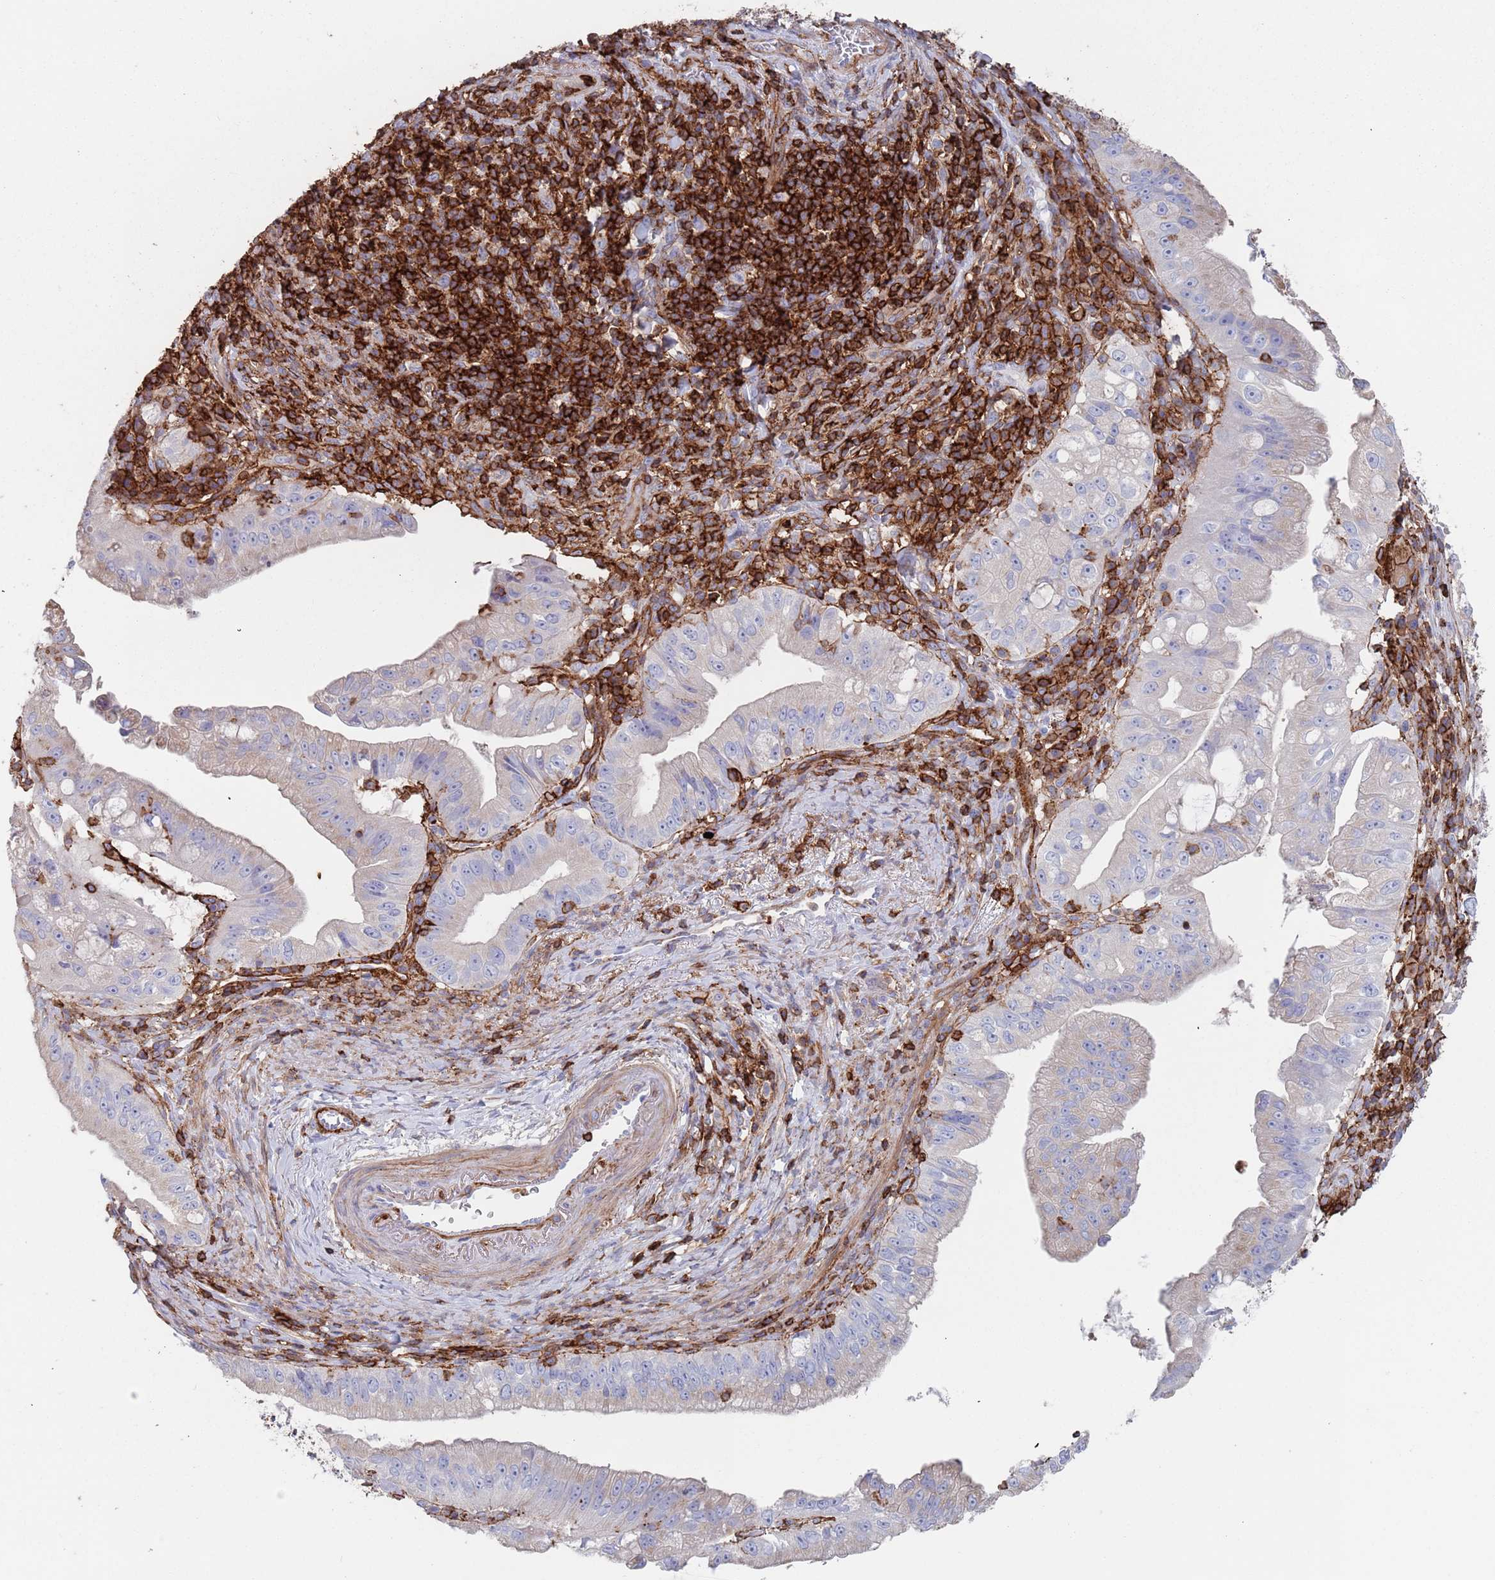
{"staining": {"intensity": "negative", "quantity": "none", "location": "none"}, "tissue": "pancreatic cancer", "cell_type": "Tumor cells", "image_type": "cancer", "snomed": [{"axis": "morphology", "description": "Adenocarcinoma, NOS"}, {"axis": "topography", "description": "Pancreas"}], "caption": "A photomicrograph of human pancreatic cancer is negative for staining in tumor cells.", "gene": "RNF144A", "patient": {"sex": "male", "age": 70}}